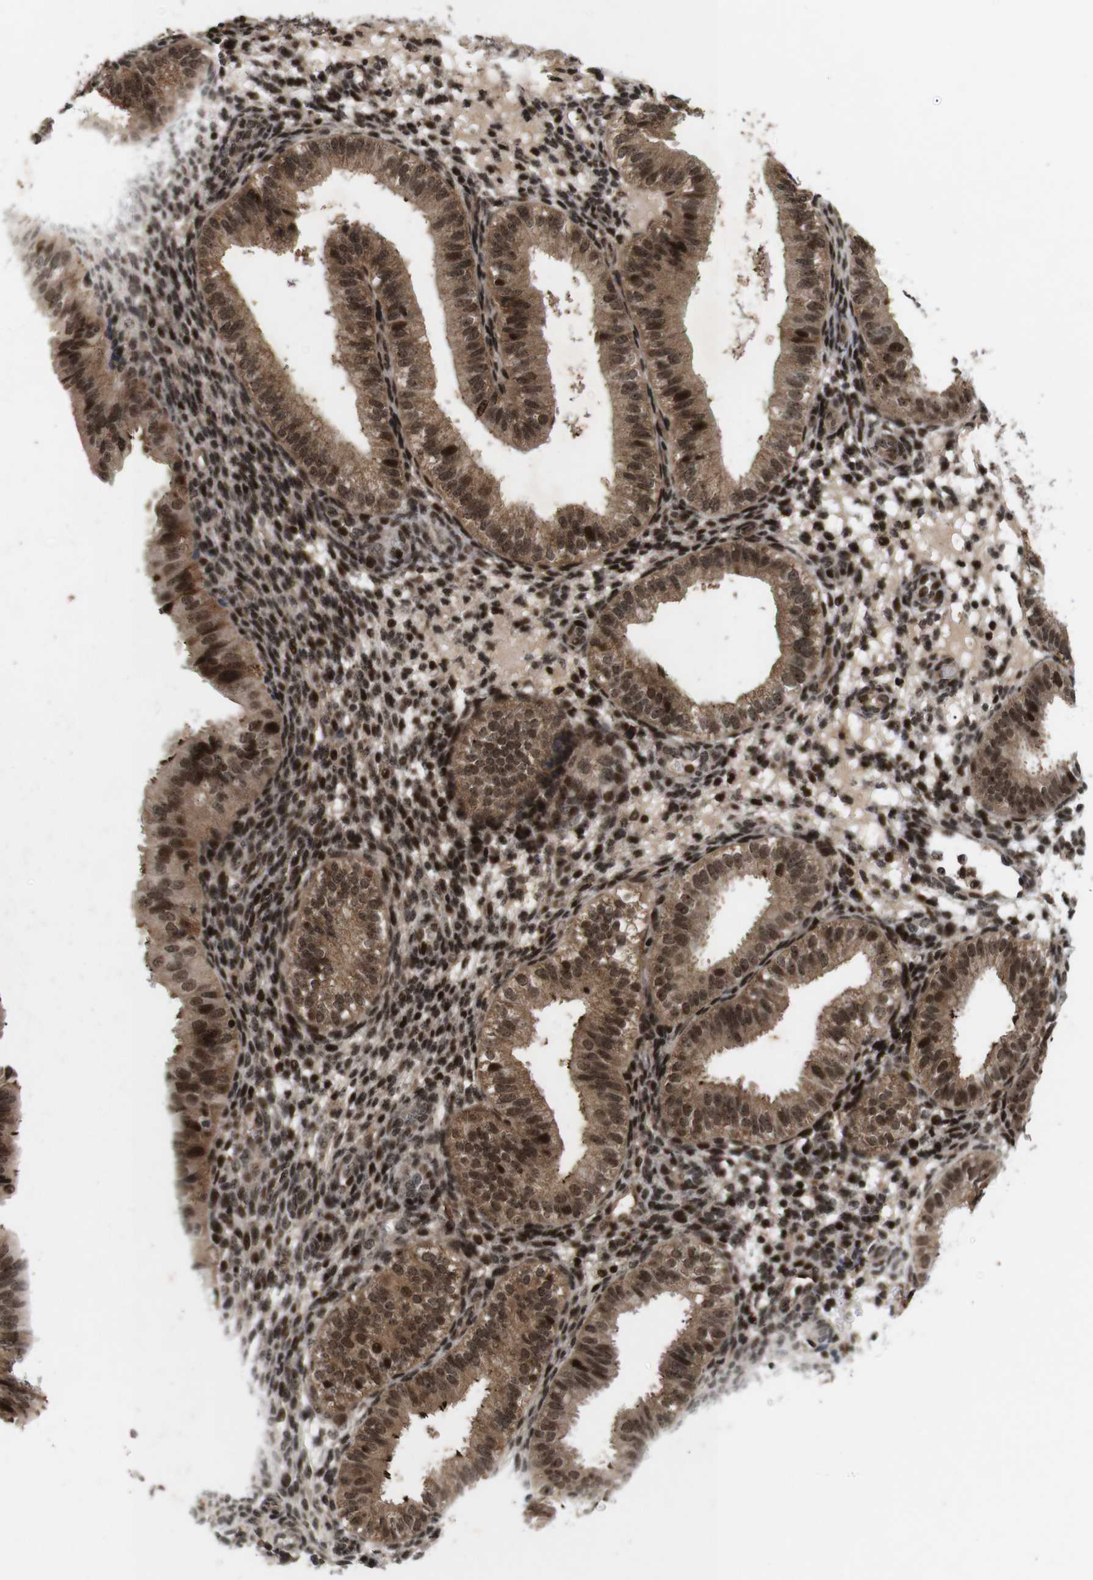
{"staining": {"intensity": "strong", "quantity": "25%-75%", "location": "nuclear"}, "tissue": "endometrium", "cell_type": "Cells in endometrial stroma", "image_type": "normal", "snomed": [{"axis": "morphology", "description": "Normal tissue, NOS"}, {"axis": "topography", "description": "Endometrium"}], "caption": "The immunohistochemical stain shows strong nuclear staining in cells in endometrial stroma of normal endometrium. Nuclei are stained in blue.", "gene": "KIF23", "patient": {"sex": "female", "age": 39}}